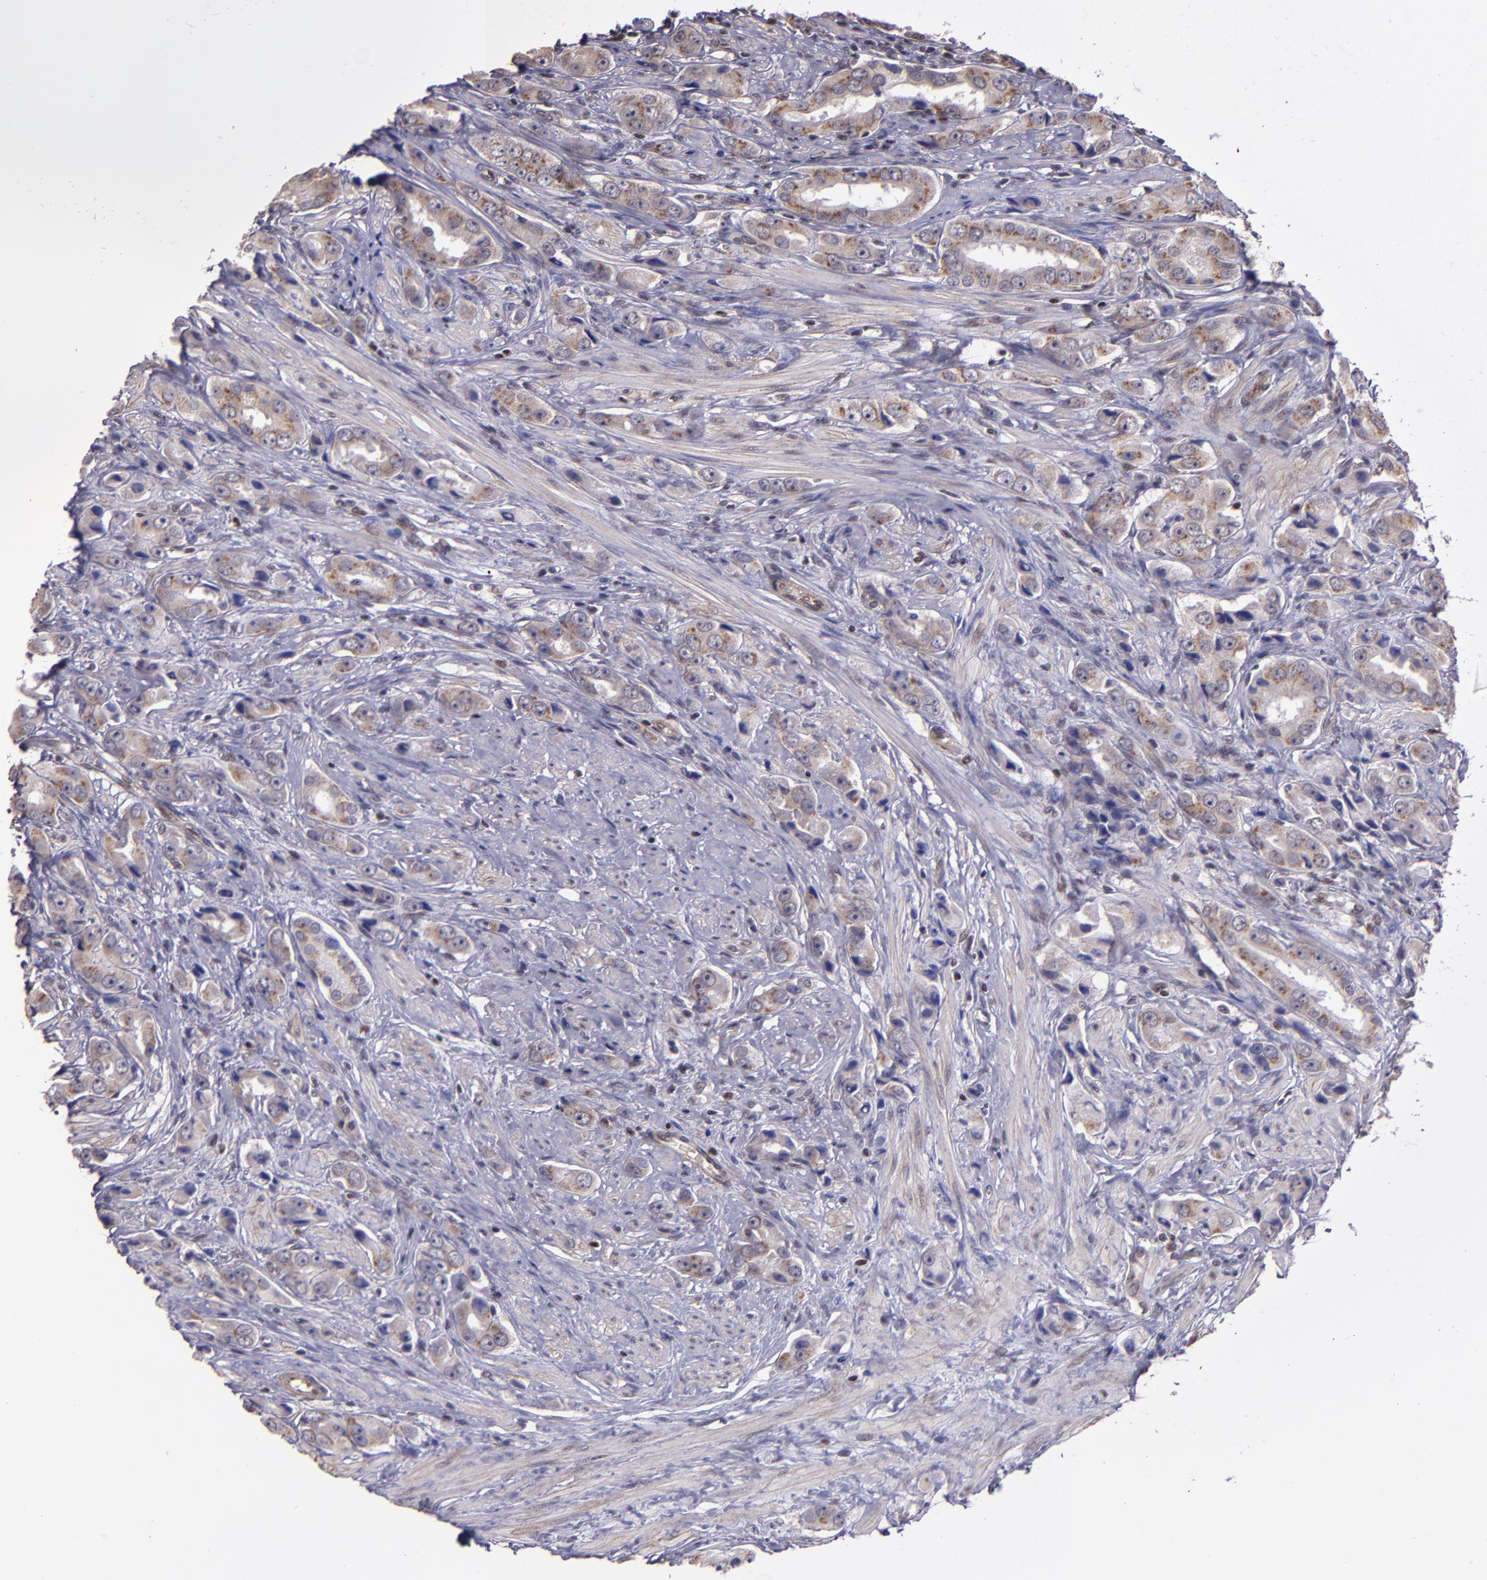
{"staining": {"intensity": "weak", "quantity": ">75%", "location": "cytoplasmic/membranous"}, "tissue": "prostate cancer", "cell_type": "Tumor cells", "image_type": "cancer", "snomed": [{"axis": "morphology", "description": "Adenocarcinoma, Medium grade"}, {"axis": "topography", "description": "Prostate"}], "caption": "Prostate cancer (adenocarcinoma (medium-grade)) stained for a protein shows weak cytoplasmic/membranous positivity in tumor cells.", "gene": "ELF1", "patient": {"sex": "male", "age": 53}}